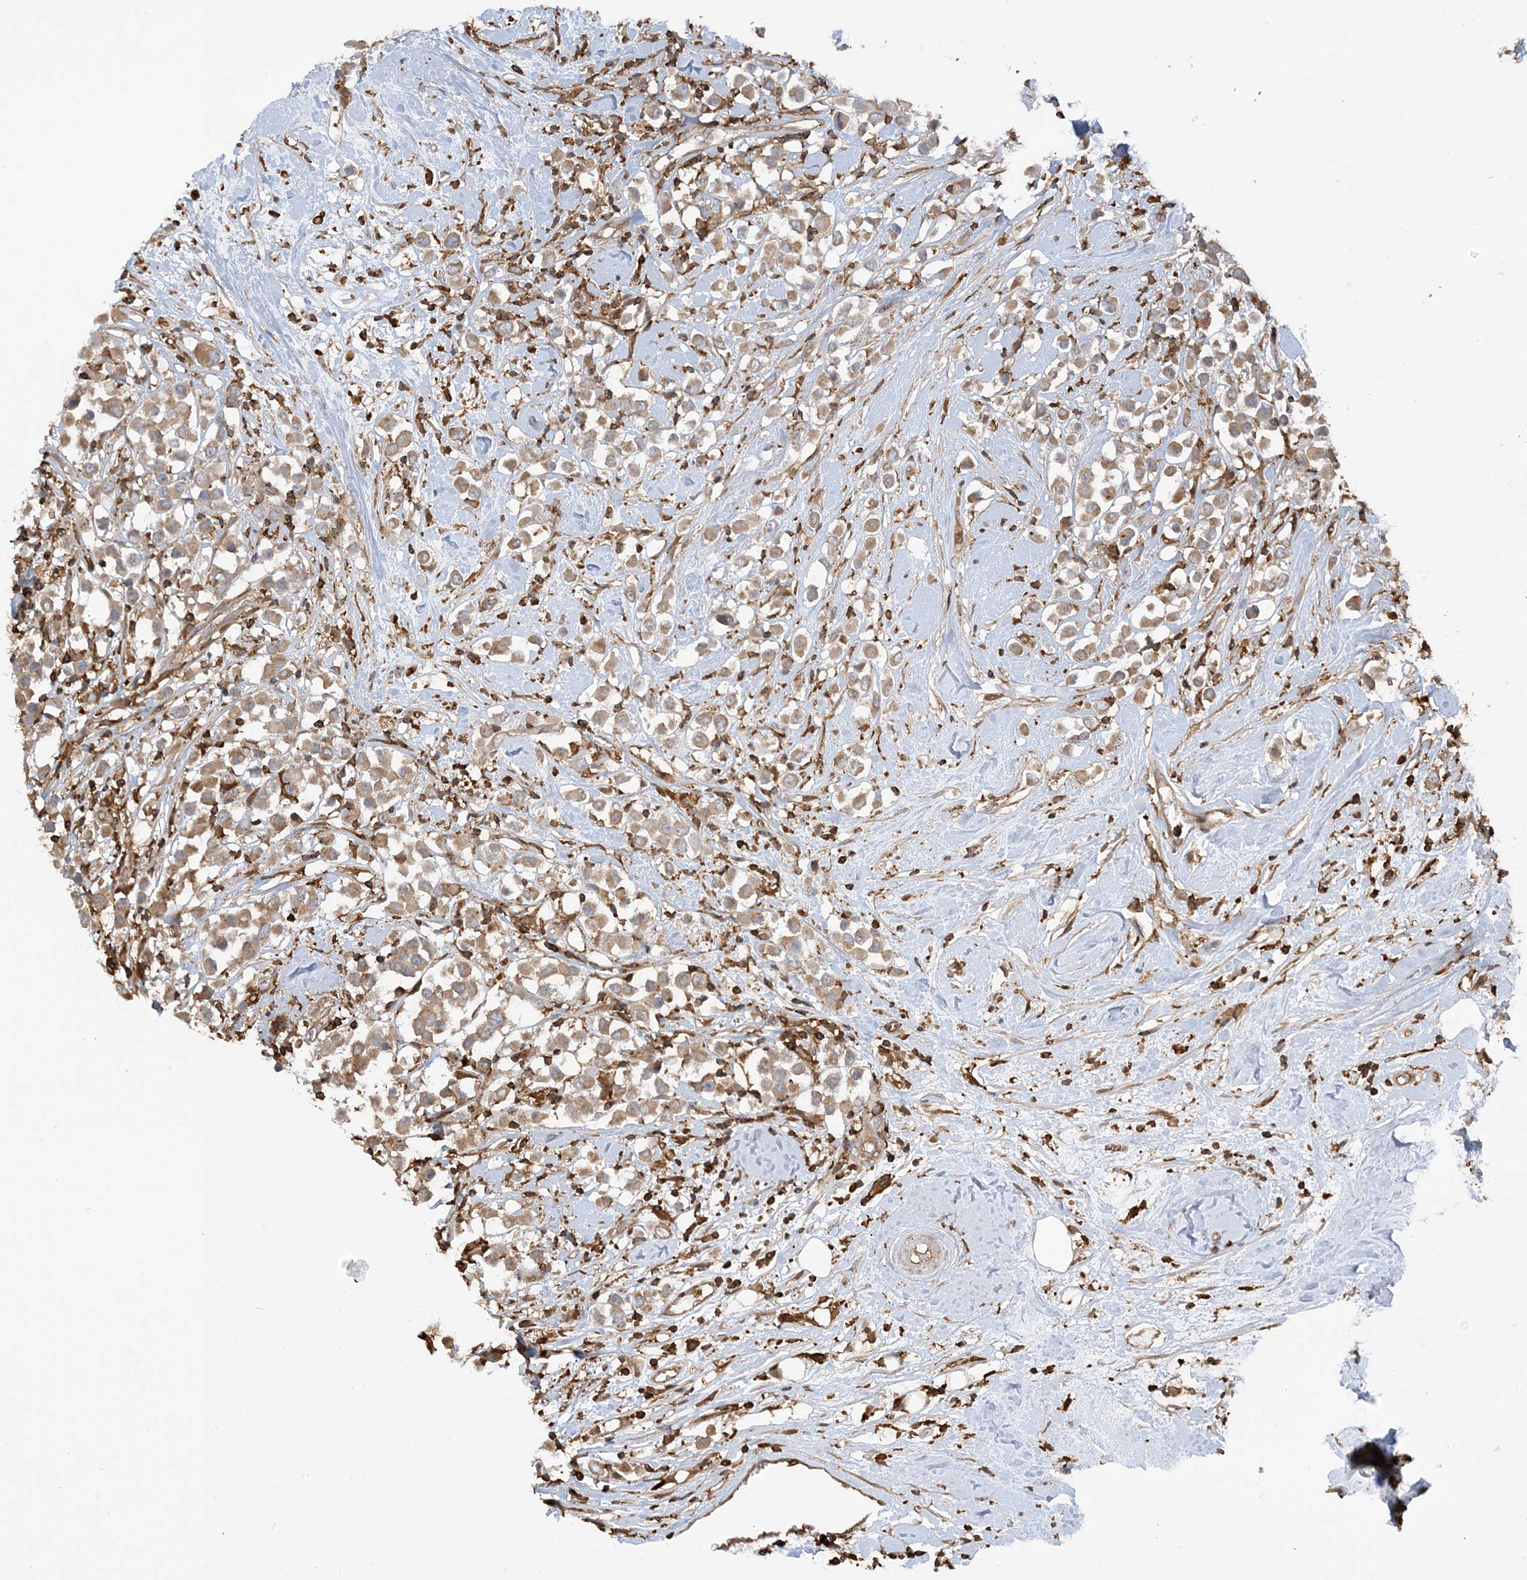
{"staining": {"intensity": "moderate", "quantity": ">75%", "location": "cytoplasmic/membranous"}, "tissue": "breast cancer", "cell_type": "Tumor cells", "image_type": "cancer", "snomed": [{"axis": "morphology", "description": "Duct carcinoma"}, {"axis": "topography", "description": "Breast"}], "caption": "A brown stain highlights moderate cytoplasmic/membranous positivity of a protein in breast cancer tumor cells.", "gene": "CAPZB", "patient": {"sex": "female", "age": 61}}